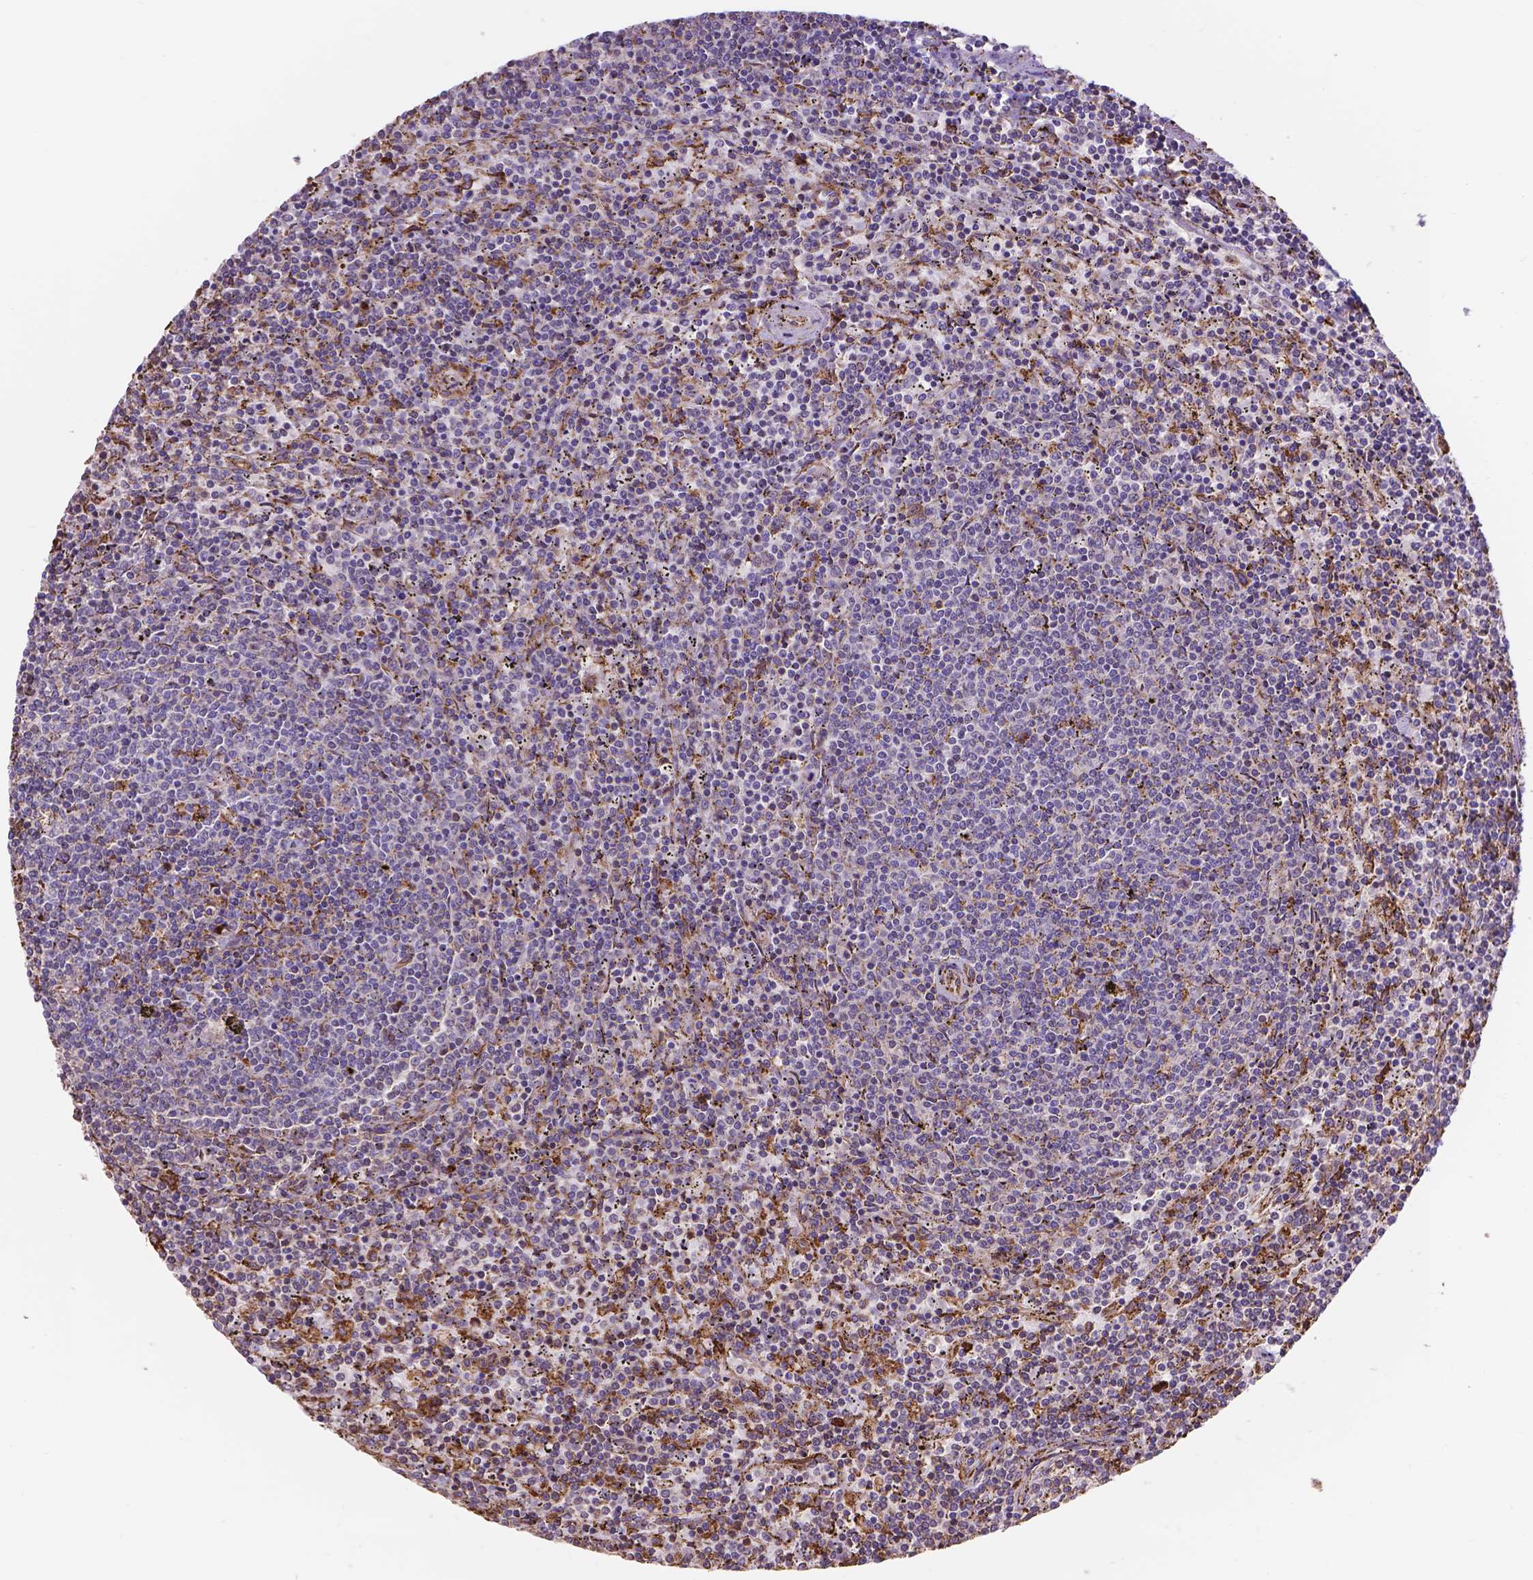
{"staining": {"intensity": "negative", "quantity": "none", "location": "none"}, "tissue": "lymphoma", "cell_type": "Tumor cells", "image_type": "cancer", "snomed": [{"axis": "morphology", "description": "Malignant lymphoma, non-Hodgkin's type, Low grade"}, {"axis": "topography", "description": "Spleen"}], "caption": "IHC image of neoplastic tissue: low-grade malignant lymphoma, non-Hodgkin's type stained with DAB exhibits no significant protein staining in tumor cells.", "gene": "IPO11", "patient": {"sex": "female", "age": 50}}